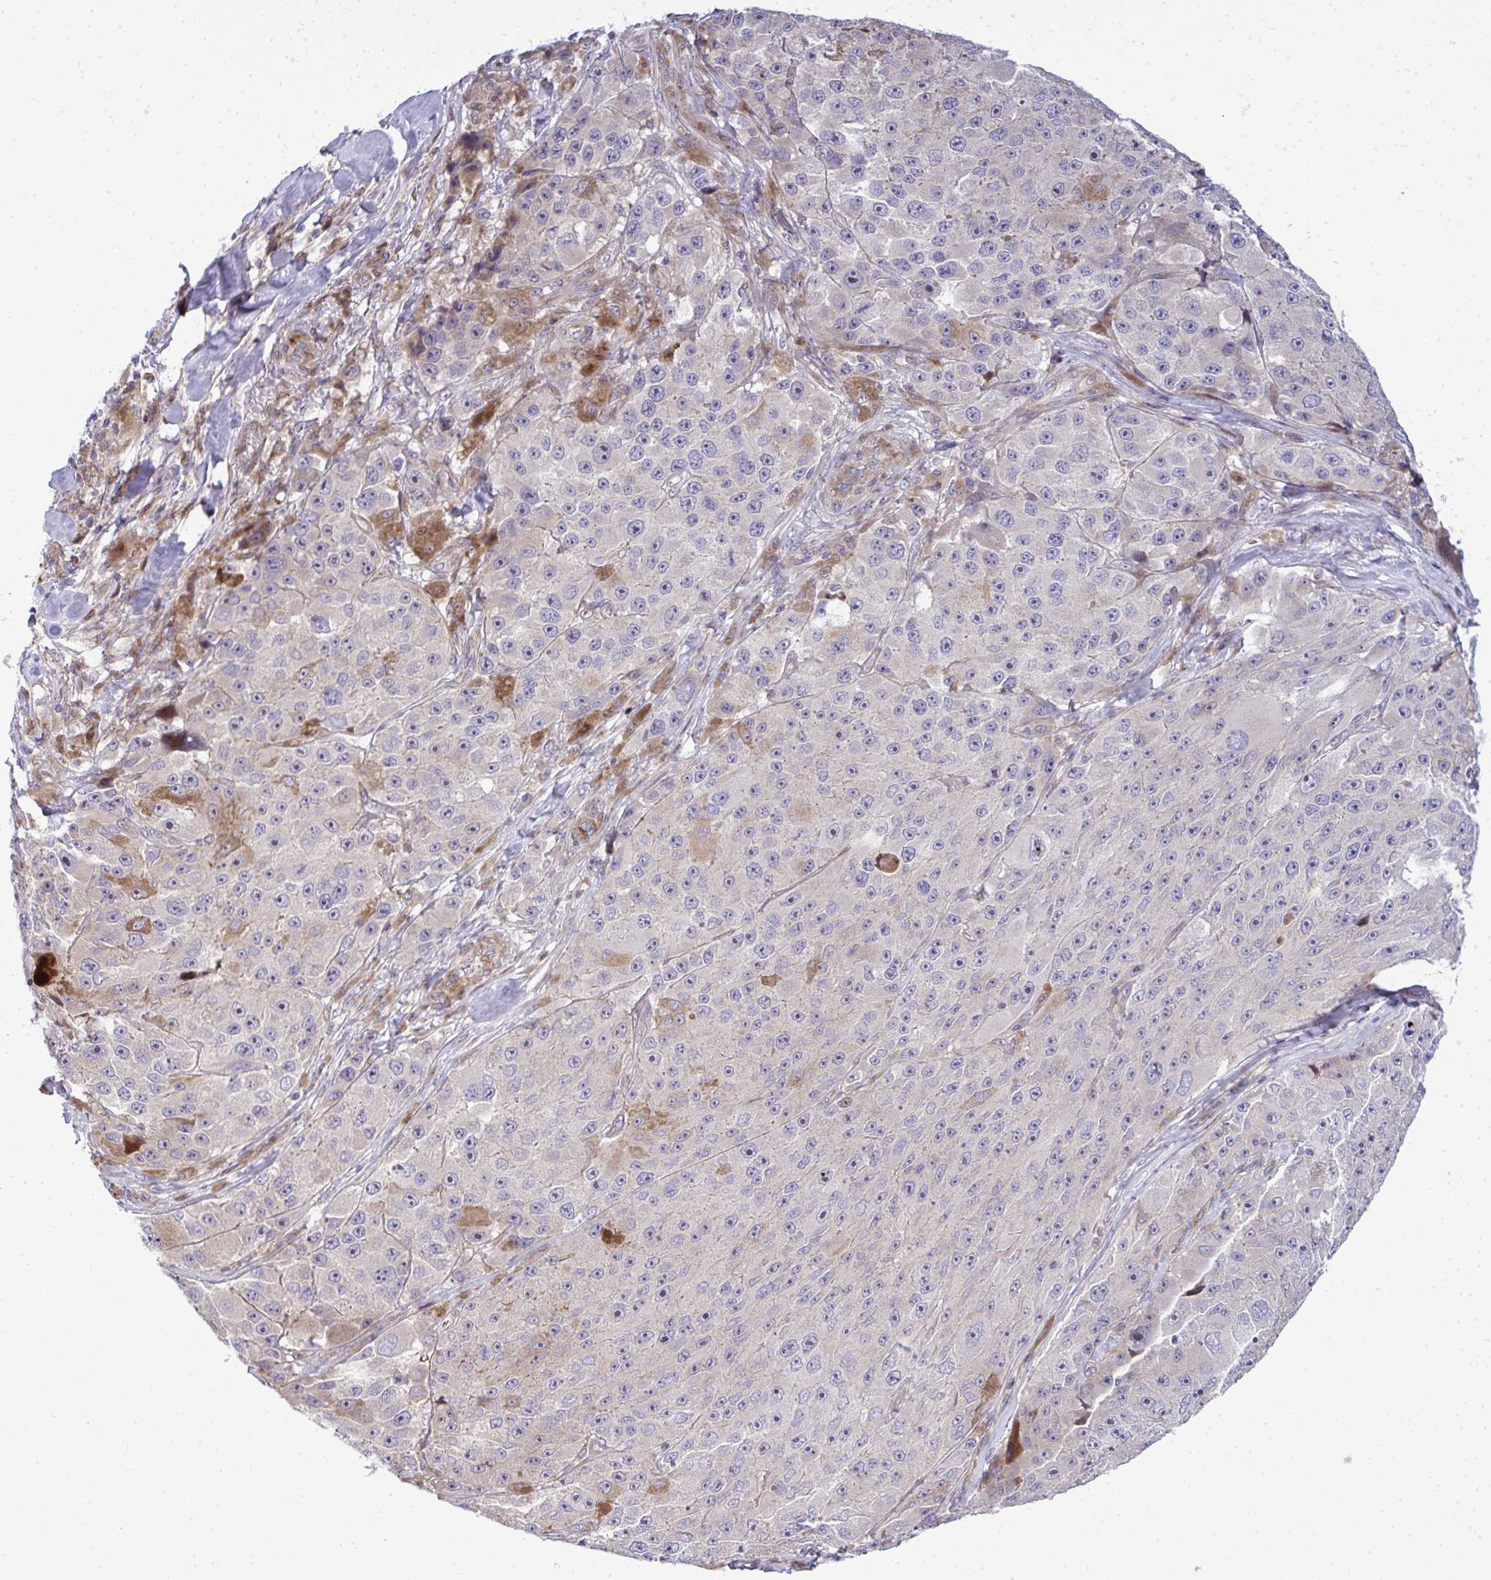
{"staining": {"intensity": "weak", "quantity": "<25%", "location": "nuclear"}, "tissue": "melanoma", "cell_type": "Tumor cells", "image_type": "cancer", "snomed": [{"axis": "morphology", "description": "Malignant melanoma, Metastatic site"}, {"axis": "topography", "description": "Lymph node"}], "caption": "A high-resolution micrograph shows immunohistochemistry (IHC) staining of malignant melanoma (metastatic site), which reveals no significant positivity in tumor cells.", "gene": "ZSCAN9", "patient": {"sex": "male", "age": 62}}